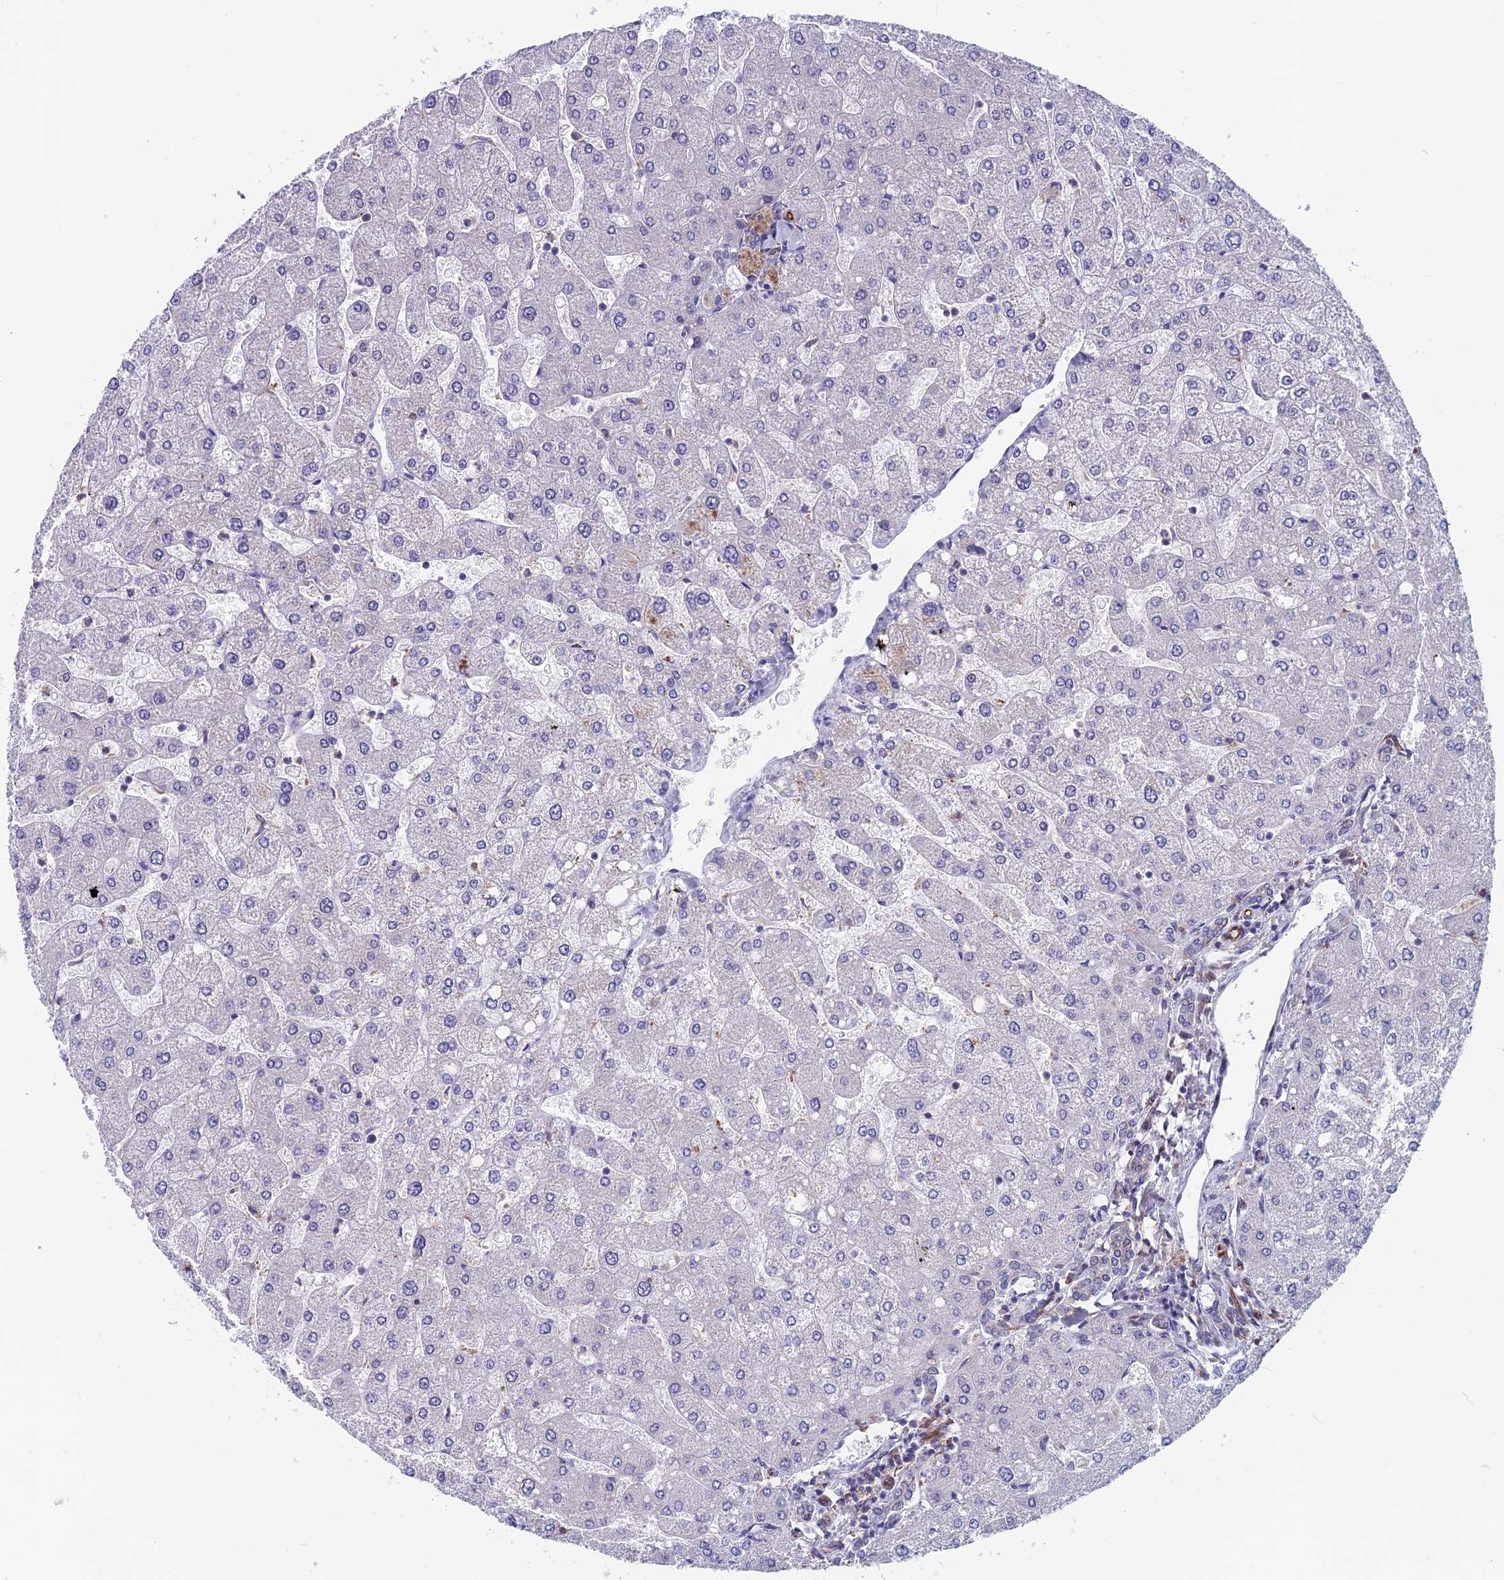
{"staining": {"intensity": "negative", "quantity": "none", "location": "none"}, "tissue": "liver", "cell_type": "Cholangiocytes", "image_type": "normal", "snomed": [{"axis": "morphology", "description": "Normal tissue, NOS"}, {"axis": "topography", "description": "Liver"}], "caption": "Immunohistochemistry photomicrograph of unremarkable human liver stained for a protein (brown), which reveals no positivity in cholangiocytes. (DAB immunohistochemistry visualized using brightfield microscopy, high magnification).", "gene": "MAST2", "patient": {"sex": "male", "age": 55}}